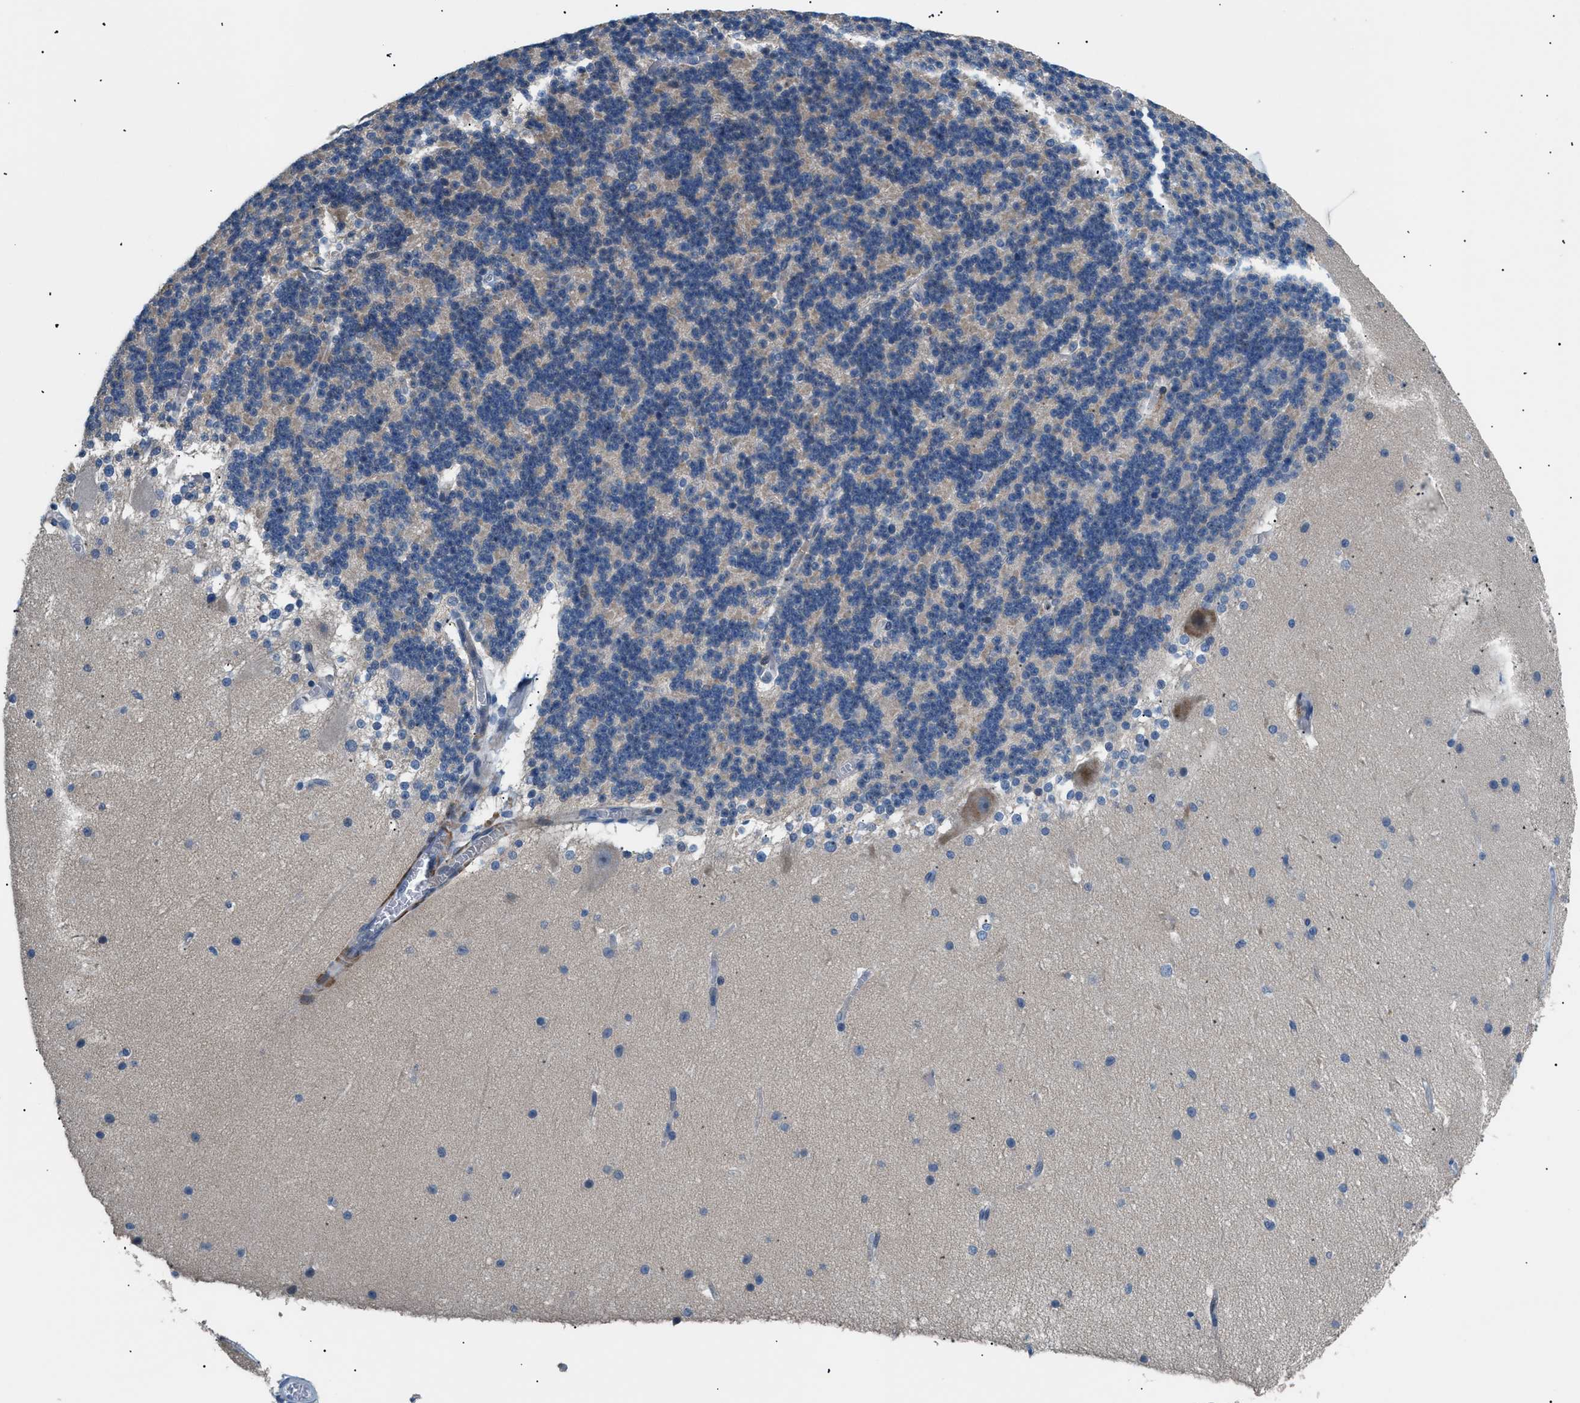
{"staining": {"intensity": "weak", "quantity": "<25%", "location": "cytoplasmic/membranous"}, "tissue": "cerebellum", "cell_type": "Cells in granular layer", "image_type": "normal", "snomed": [{"axis": "morphology", "description": "Normal tissue, NOS"}, {"axis": "topography", "description": "Cerebellum"}], "caption": "DAB immunohistochemical staining of unremarkable cerebellum reveals no significant expression in cells in granular layer. The staining was performed using DAB to visualize the protein expression in brown, while the nuclei were stained in blue with hematoxylin (Magnification: 20x).", "gene": "ICA1", "patient": {"sex": "female", "age": 19}}